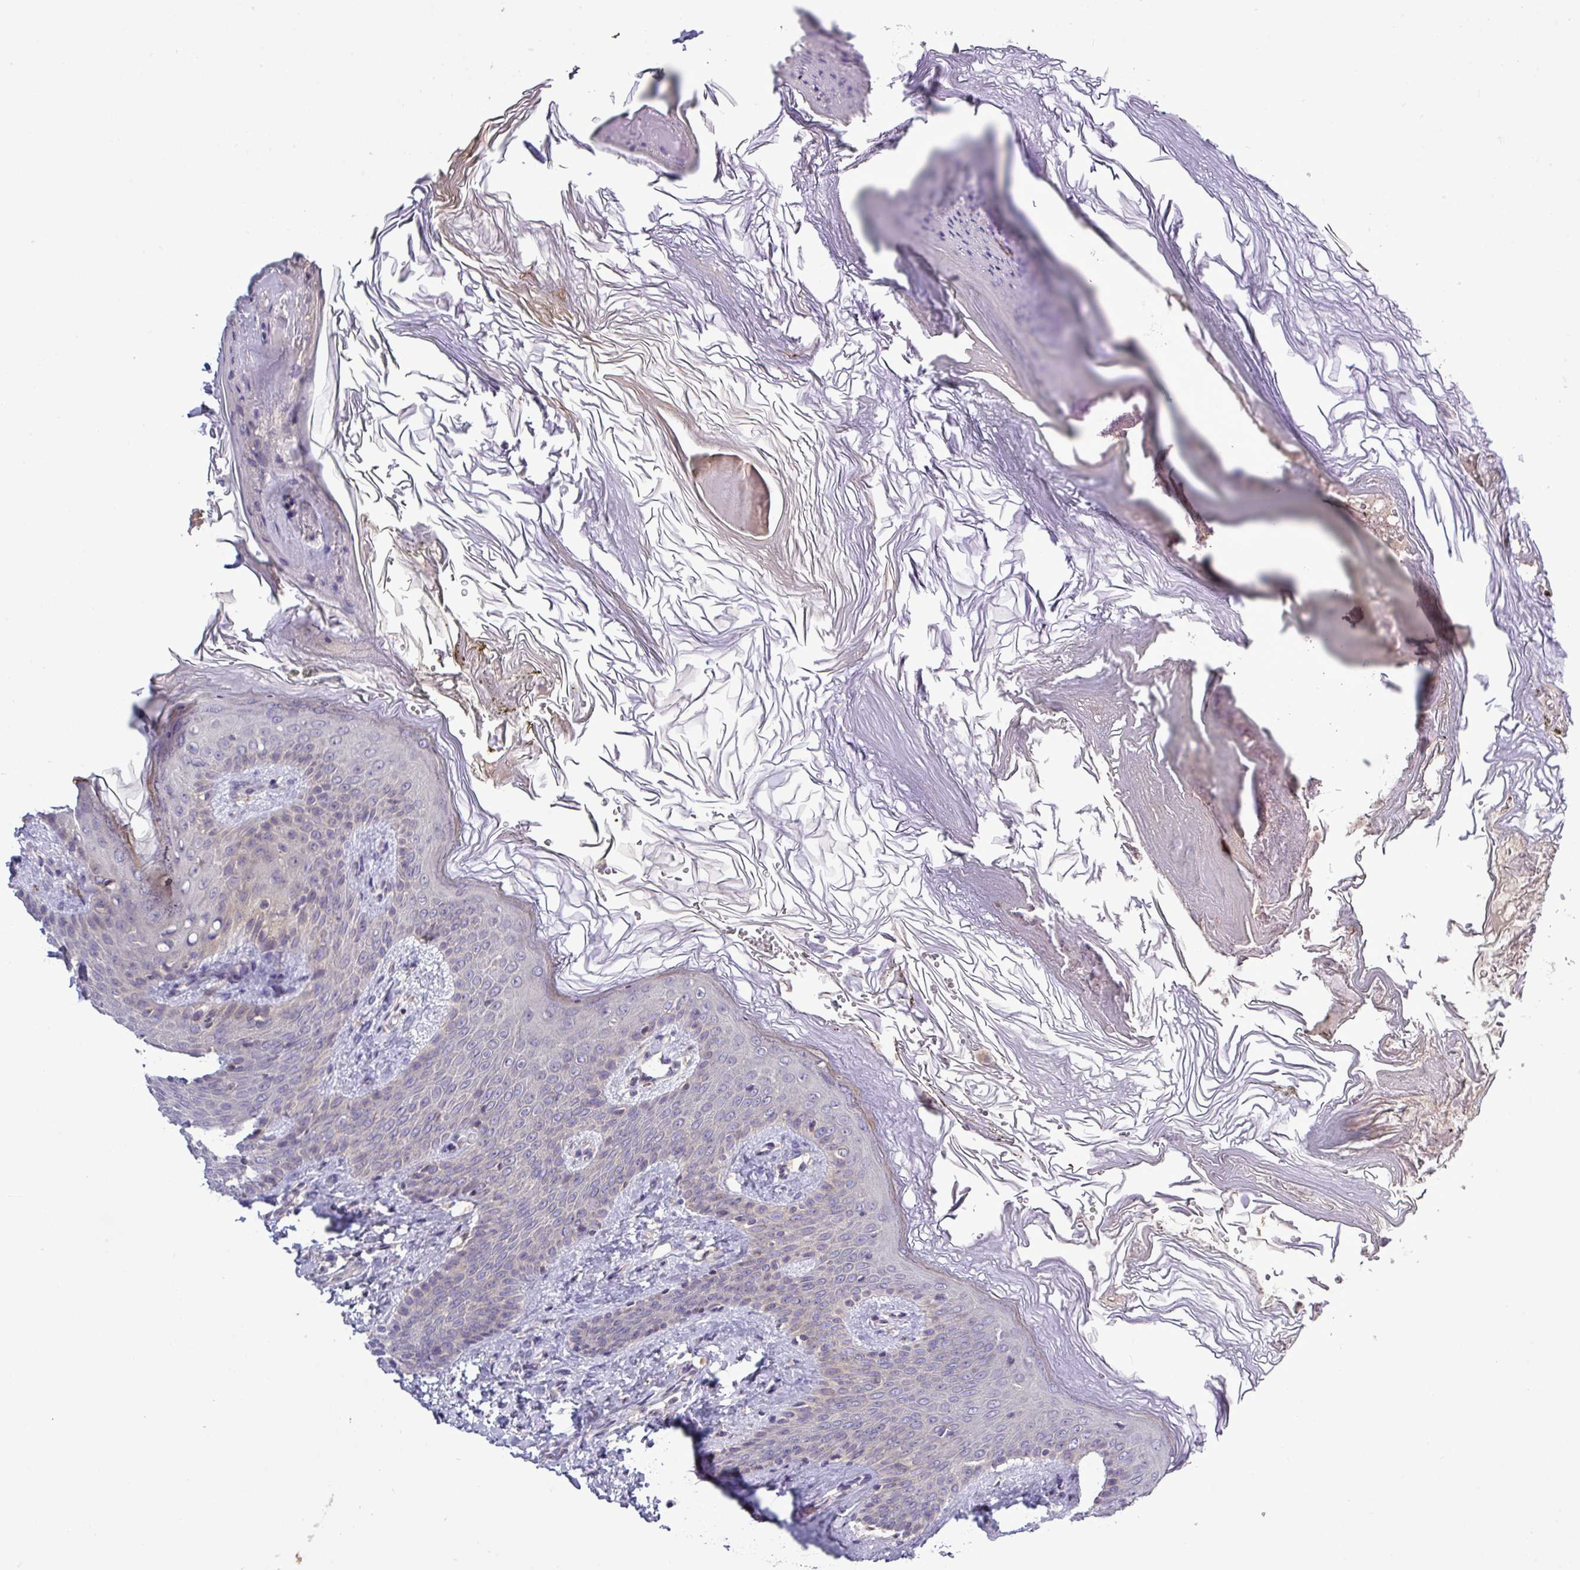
{"staining": {"intensity": "negative", "quantity": "none", "location": "none"}, "tissue": "breast cancer", "cell_type": "Tumor cells", "image_type": "cancer", "snomed": [{"axis": "morphology", "description": "Duct carcinoma"}, {"axis": "topography", "description": "Breast"}], "caption": "This is an immunohistochemistry (IHC) histopathology image of breast cancer (infiltrating ductal carcinoma). There is no staining in tumor cells.", "gene": "TMEM62", "patient": {"sex": "female", "age": 40}}